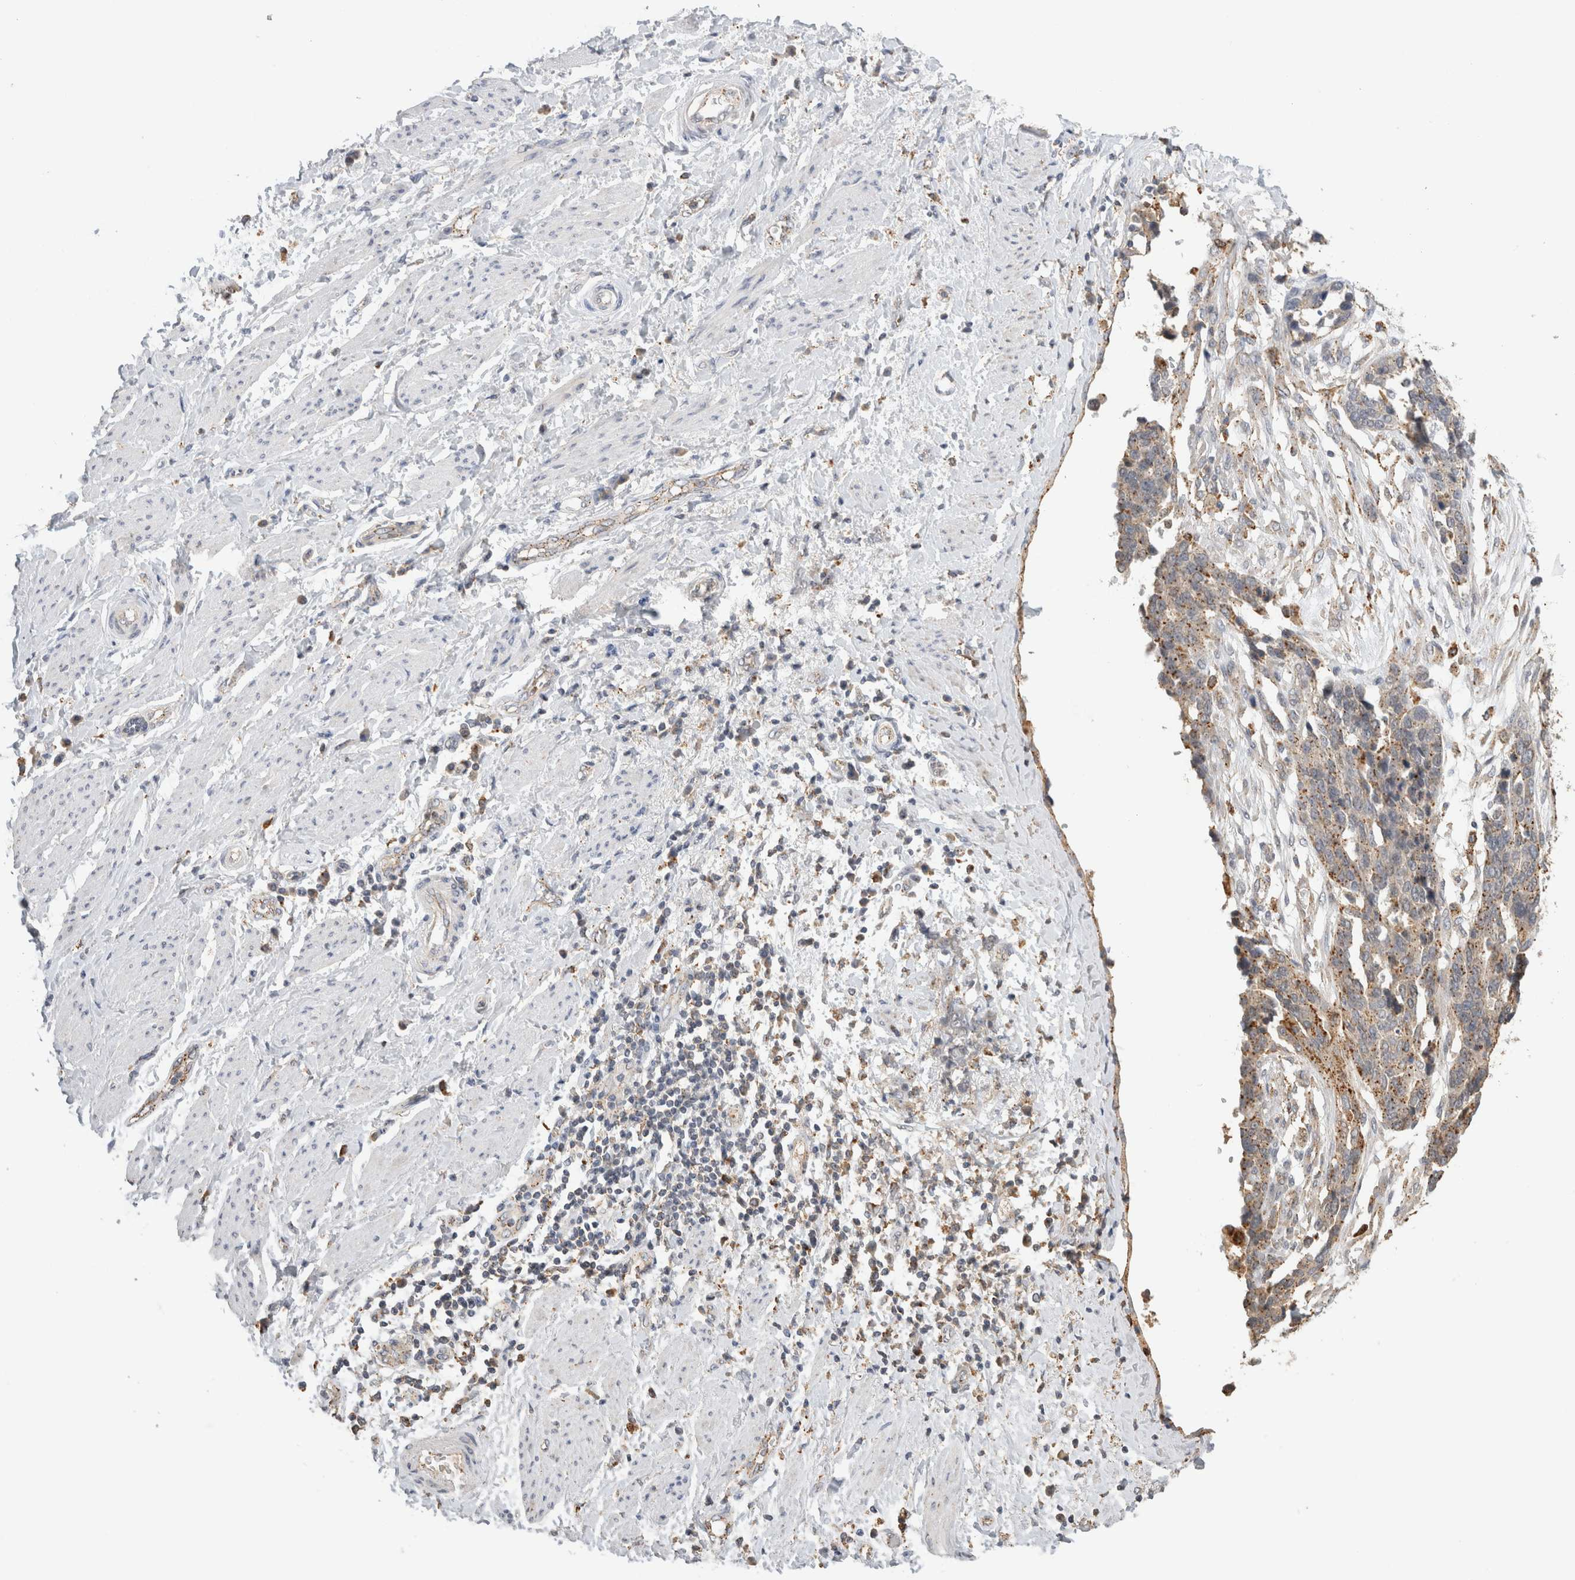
{"staining": {"intensity": "moderate", "quantity": ">75%", "location": "cytoplasmic/membranous"}, "tissue": "ovarian cancer", "cell_type": "Tumor cells", "image_type": "cancer", "snomed": [{"axis": "morphology", "description": "Cystadenocarcinoma, serous, NOS"}, {"axis": "topography", "description": "Ovary"}], "caption": "A histopathology image showing moderate cytoplasmic/membranous positivity in about >75% of tumor cells in ovarian cancer (serous cystadenocarcinoma), as visualized by brown immunohistochemical staining.", "gene": "GNS", "patient": {"sex": "female", "age": 44}}